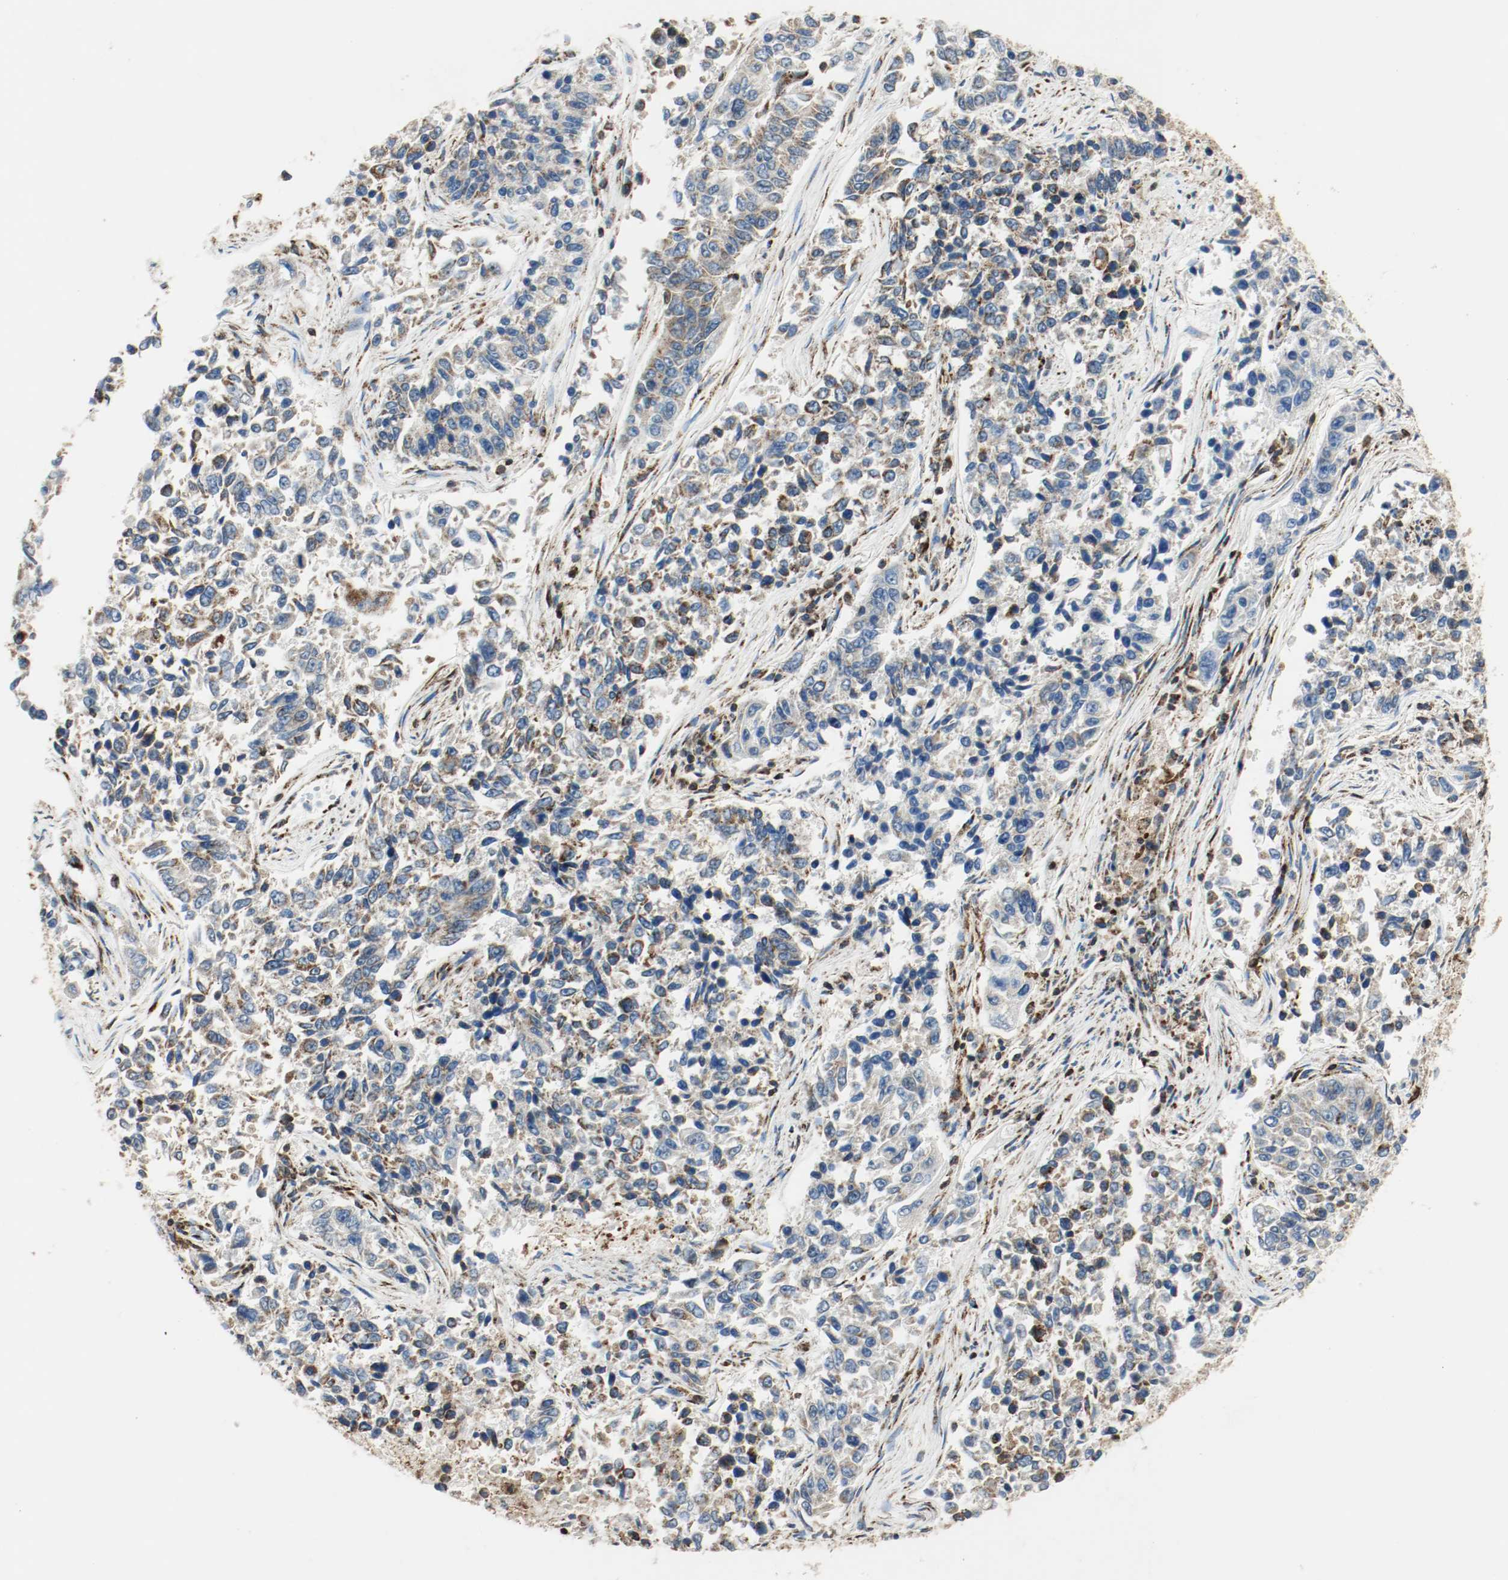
{"staining": {"intensity": "moderate", "quantity": "25%-75%", "location": "cytoplasmic/membranous"}, "tissue": "lung cancer", "cell_type": "Tumor cells", "image_type": "cancer", "snomed": [{"axis": "morphology", "description": "Adenocarcinoma, NOS"}, {"axis": "topography", "description": "Lung"}], "caption": "Adenocarcinoma (lung) stained with a protein marker reveals moderate staining in tumor cells.", "gene": "PLCG1", "patient": {"sex": "male", "age": 84}}